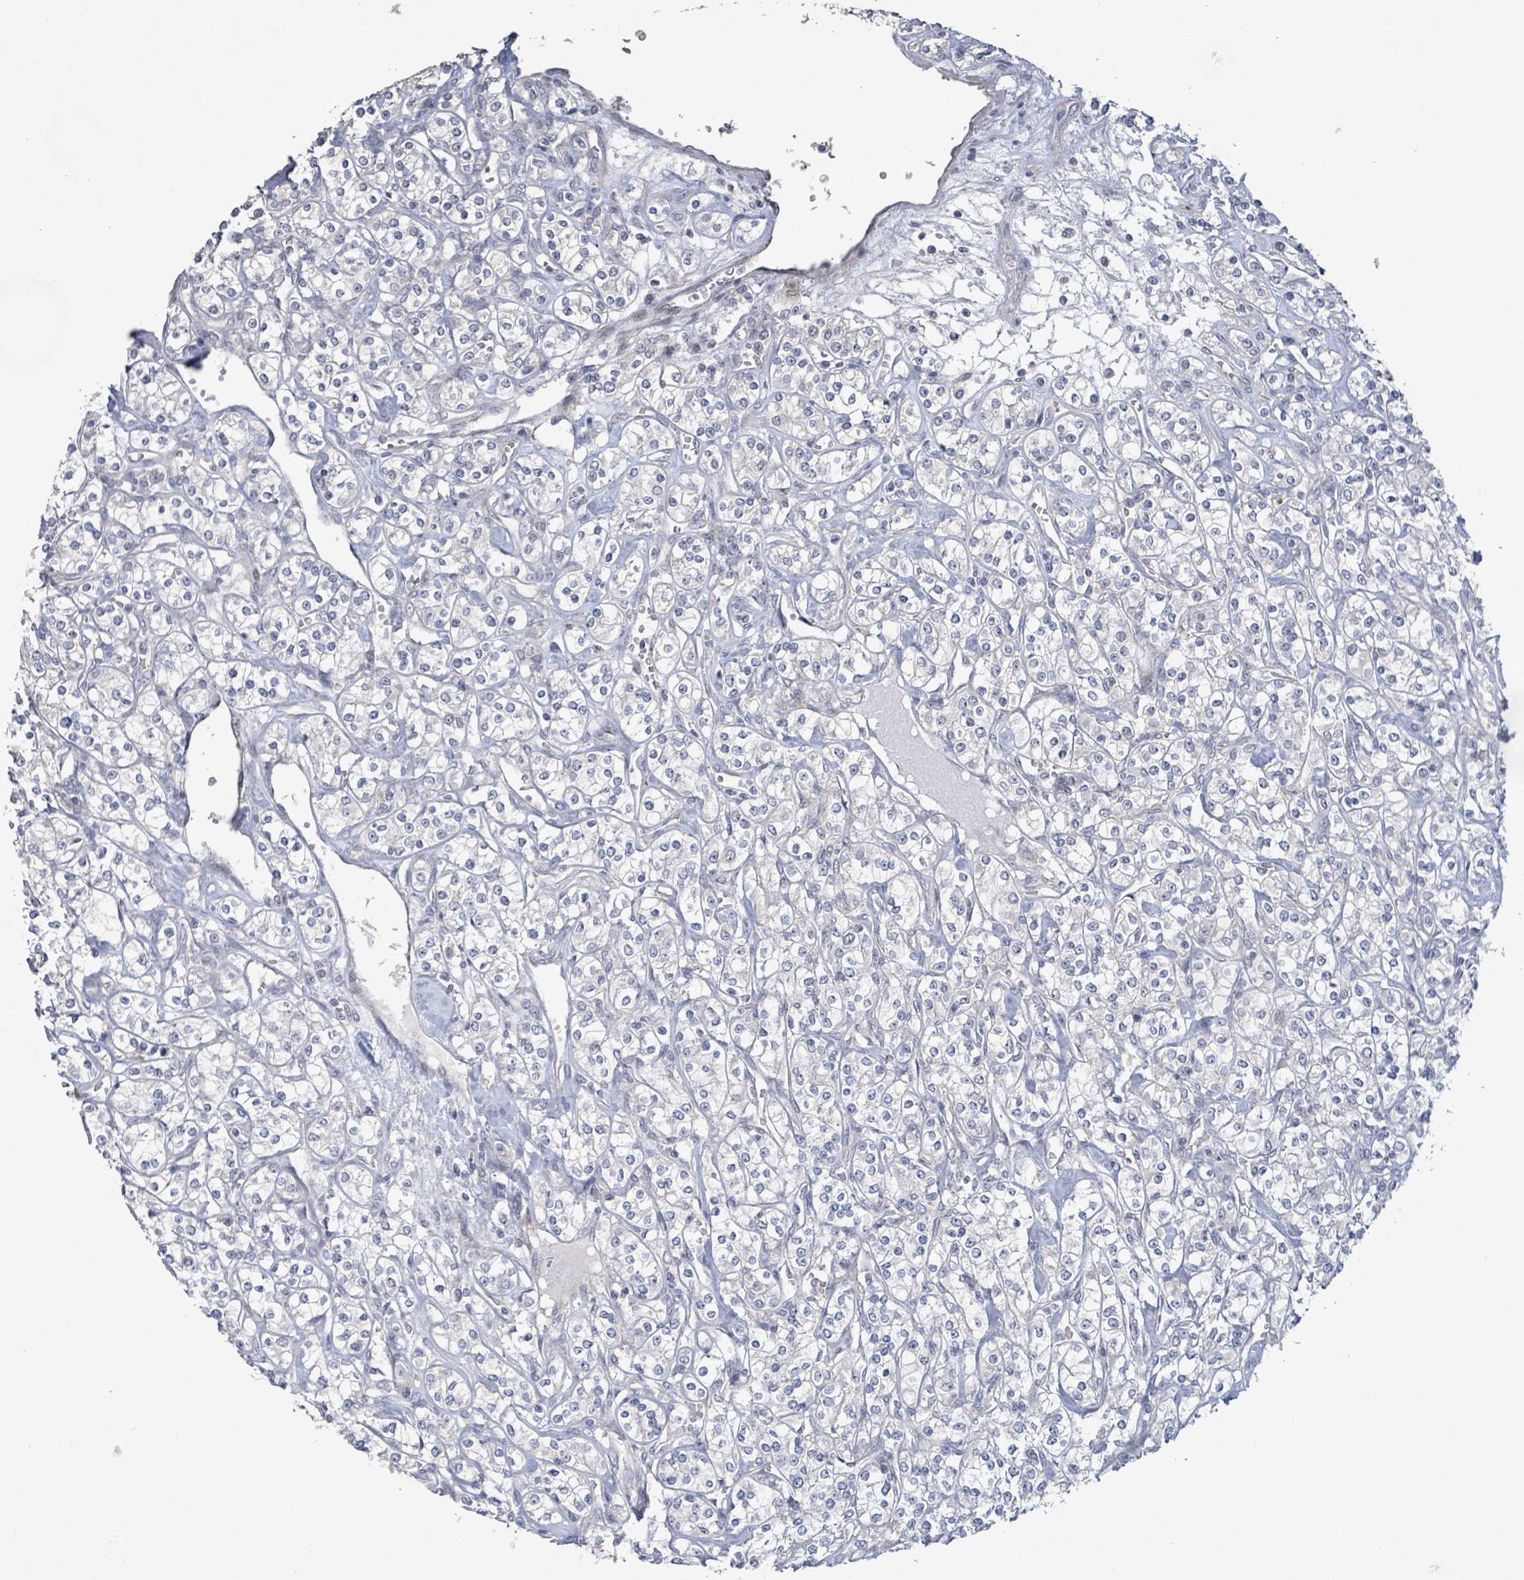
{"staining": {"intensity": "negative", "quantity": "none", "location": "none"}, "tissue": "renal cancer", "cell_type": "Tumor cells", "image_type": "cancer", "snomed": [{"axis": "morphology", "description": "Adenocarcinoma, NOS"}, {"axis": "topography", "description": "Kidney"}], "caption": "High power microscopy micrograph of an immunohistochemistry histopathology image of adenocarcinoma (renal), revealing no significant positivity in tumor cells.", "gene": "LILRA4", "patient": {"sex": "male", "age": 77}}